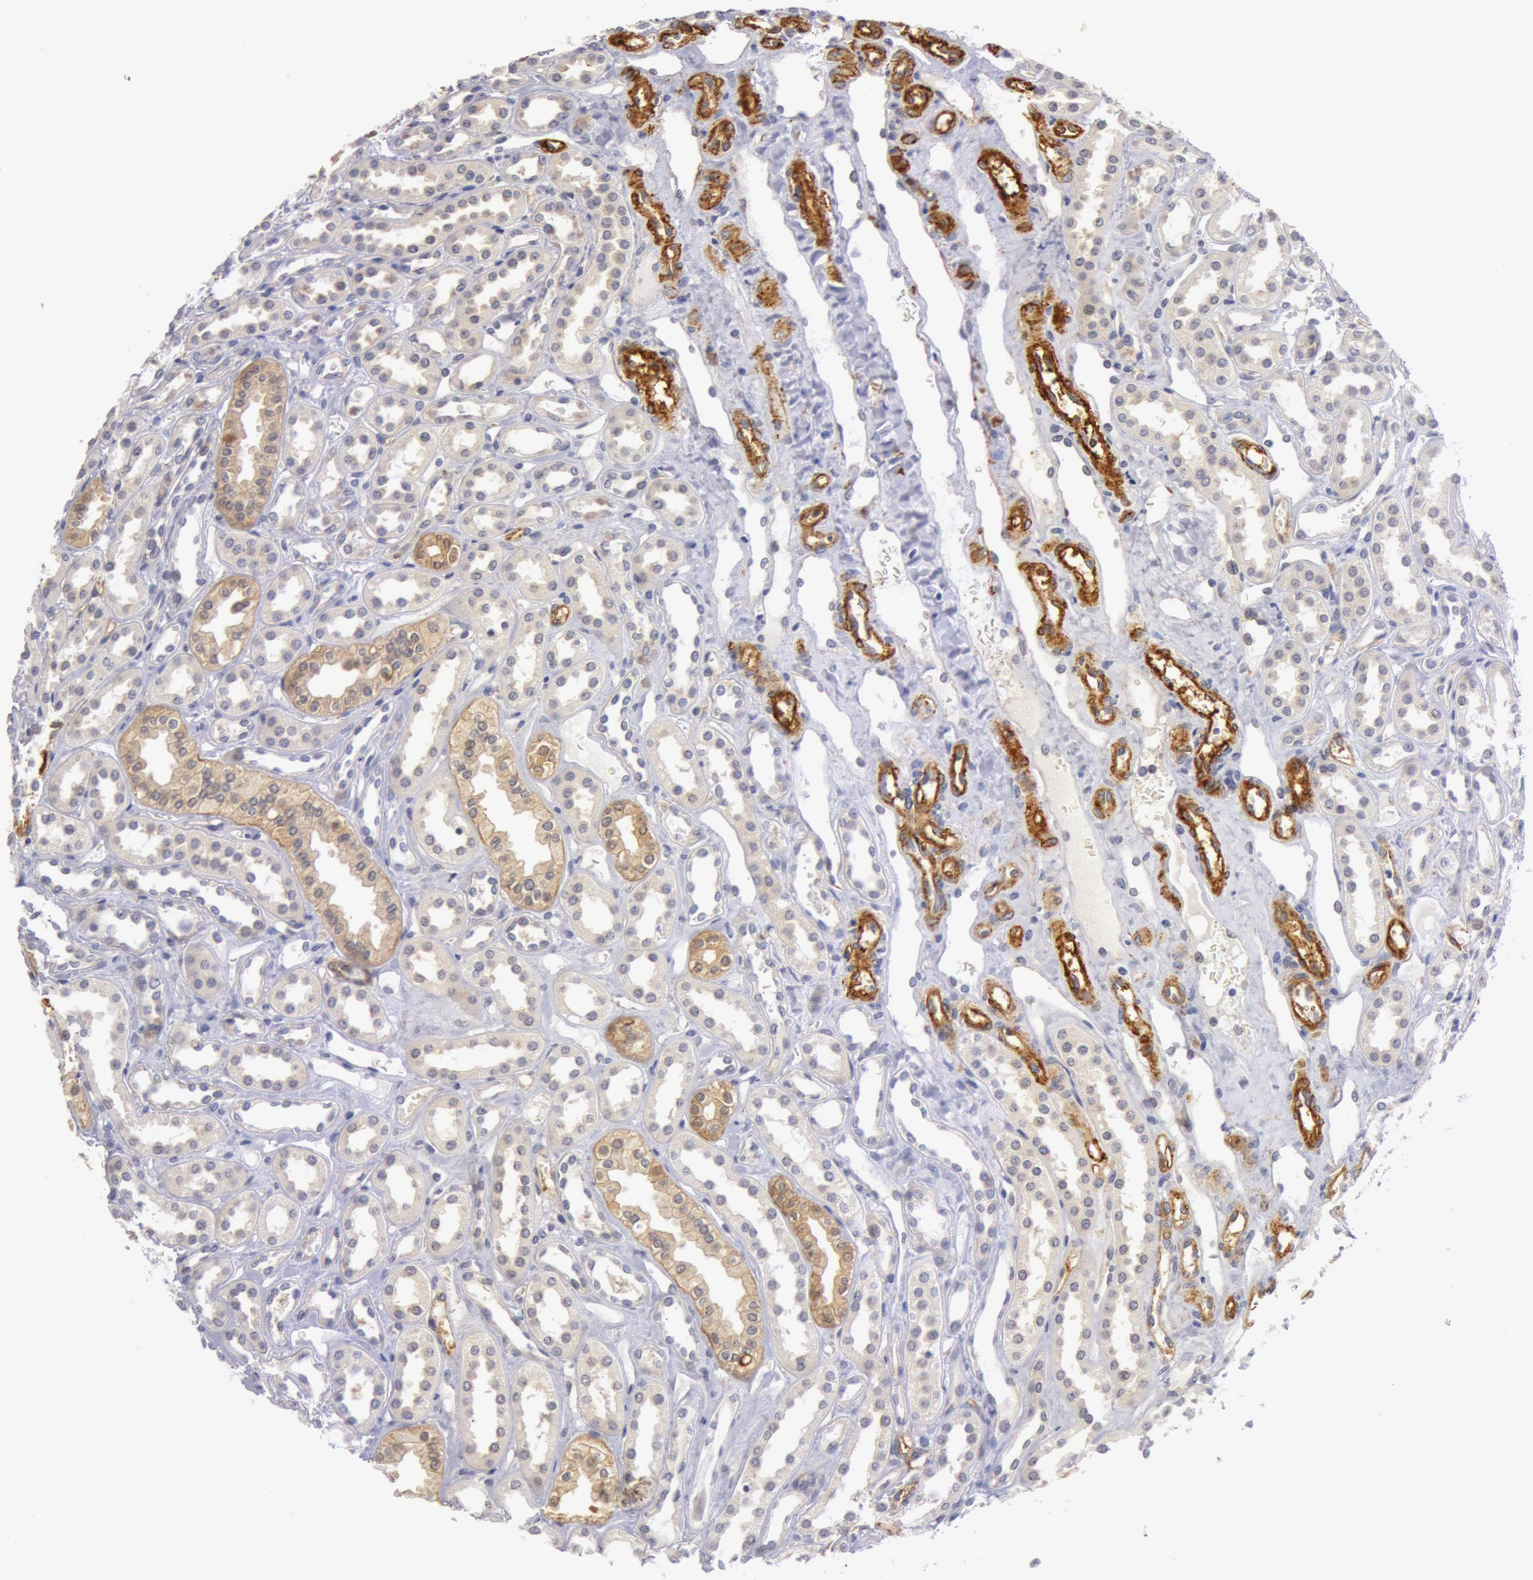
{"staining": {"intensity": "weak", "quantity": "<25%", "location": "cytoplasmic/membranous"}, "tissue": "kidney", "cell_type": "Cells in glomeruli", "image_type": "normal", "snomed": [{"axis": "morphology", "description": "Normal tissue, NOS"}, {"axis": "topography", "description": "Kidney"}], "caption": "Histopathology image shows no significant protein expression in cells in glomeruli of unremarkable kidney. Nuclei are stained in blue.", "gene": "IL23A", "patient": {"sex": "female", "age": 52}}